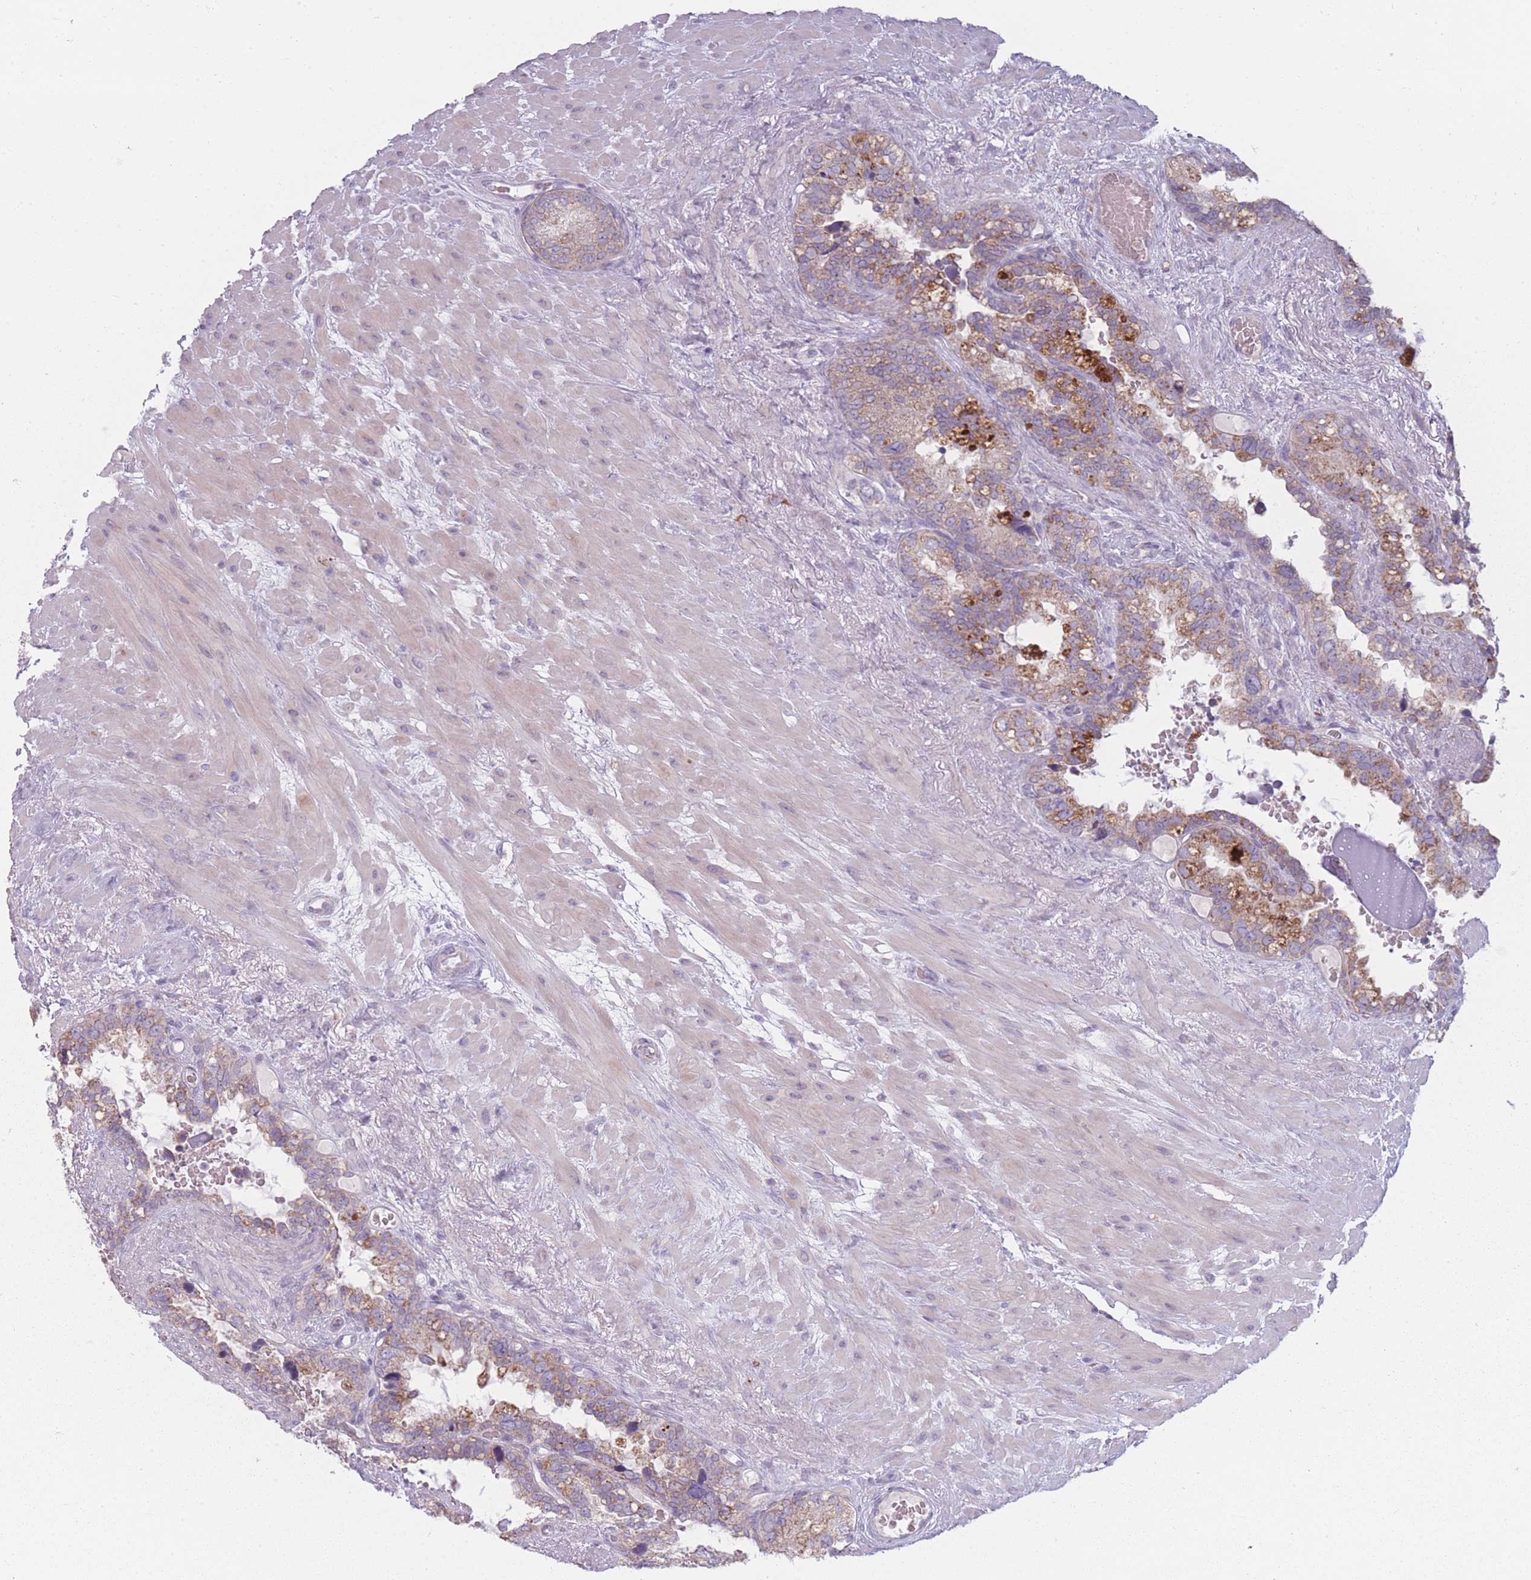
{"staining": {"intensity": "moderate", "quantity": "<25%", "location": "cytoplasmic/membranous"}, "tissue": "seminal vesicle", "cell_type": "Glandular cells", "image_type": "normal", "snomed": [{"axis": "morphology", "description": "Normal tissue, NOS"}, {"axis": "topography", "description": "Seminal veicle"}], "caption": "A high-resolution micrograph shows immunohistochemistry staining of normal seminal vesicle, which shows moderate cytoplasmic/membranous expression in about <25% of glandular cells. Nuclei are stained in blue.", "gene": "PEX11B", "patient": {"sex": "male", "age": 80}}